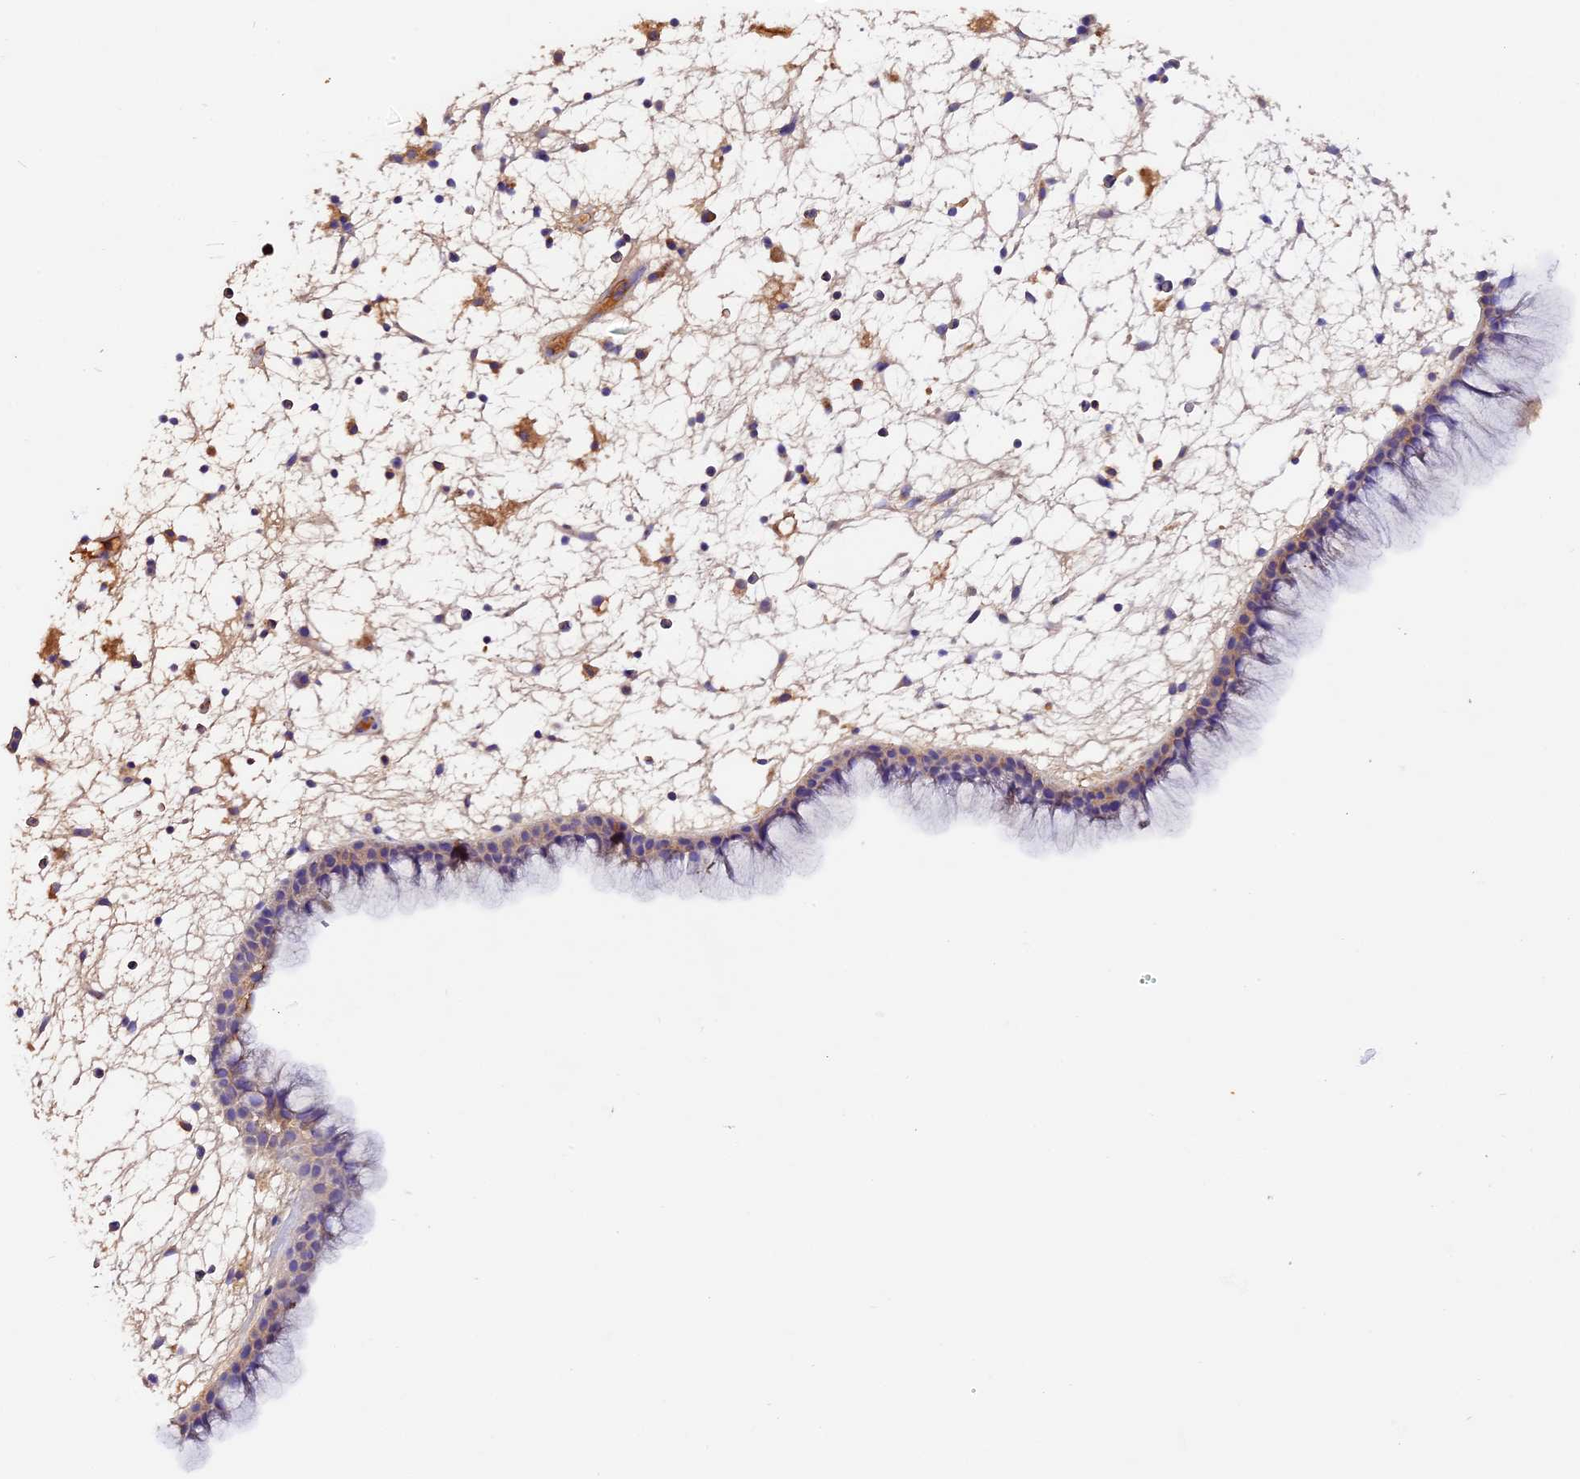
{"staining": {"intensity": "weak", "quantity": ">75%", "location": "cytoplasmic/membranous"}, "tissue": "nasopharynx", "cell_type": "Respiratory epithelial cells", "image_type": "normal", "snomed": [{"axis": "morphology", "description": "Normal tissue, NOS"}, {"axis": "morphology", "description": "Inflammation, NOS"}, {"axis": "morphology", "description": "Malignant melanoma, Metastatic site"}, {"axis": "topography", "description": "Nasopharynx"}], "caption": "This image shows IHC staining of normal human nasopharynx, with low weak cytoplasmic/membranous staining in approximately >75% of respiratory epithelial cells.", "gene": "SIX5", "patient": {"sex": "male", "age": 70}}